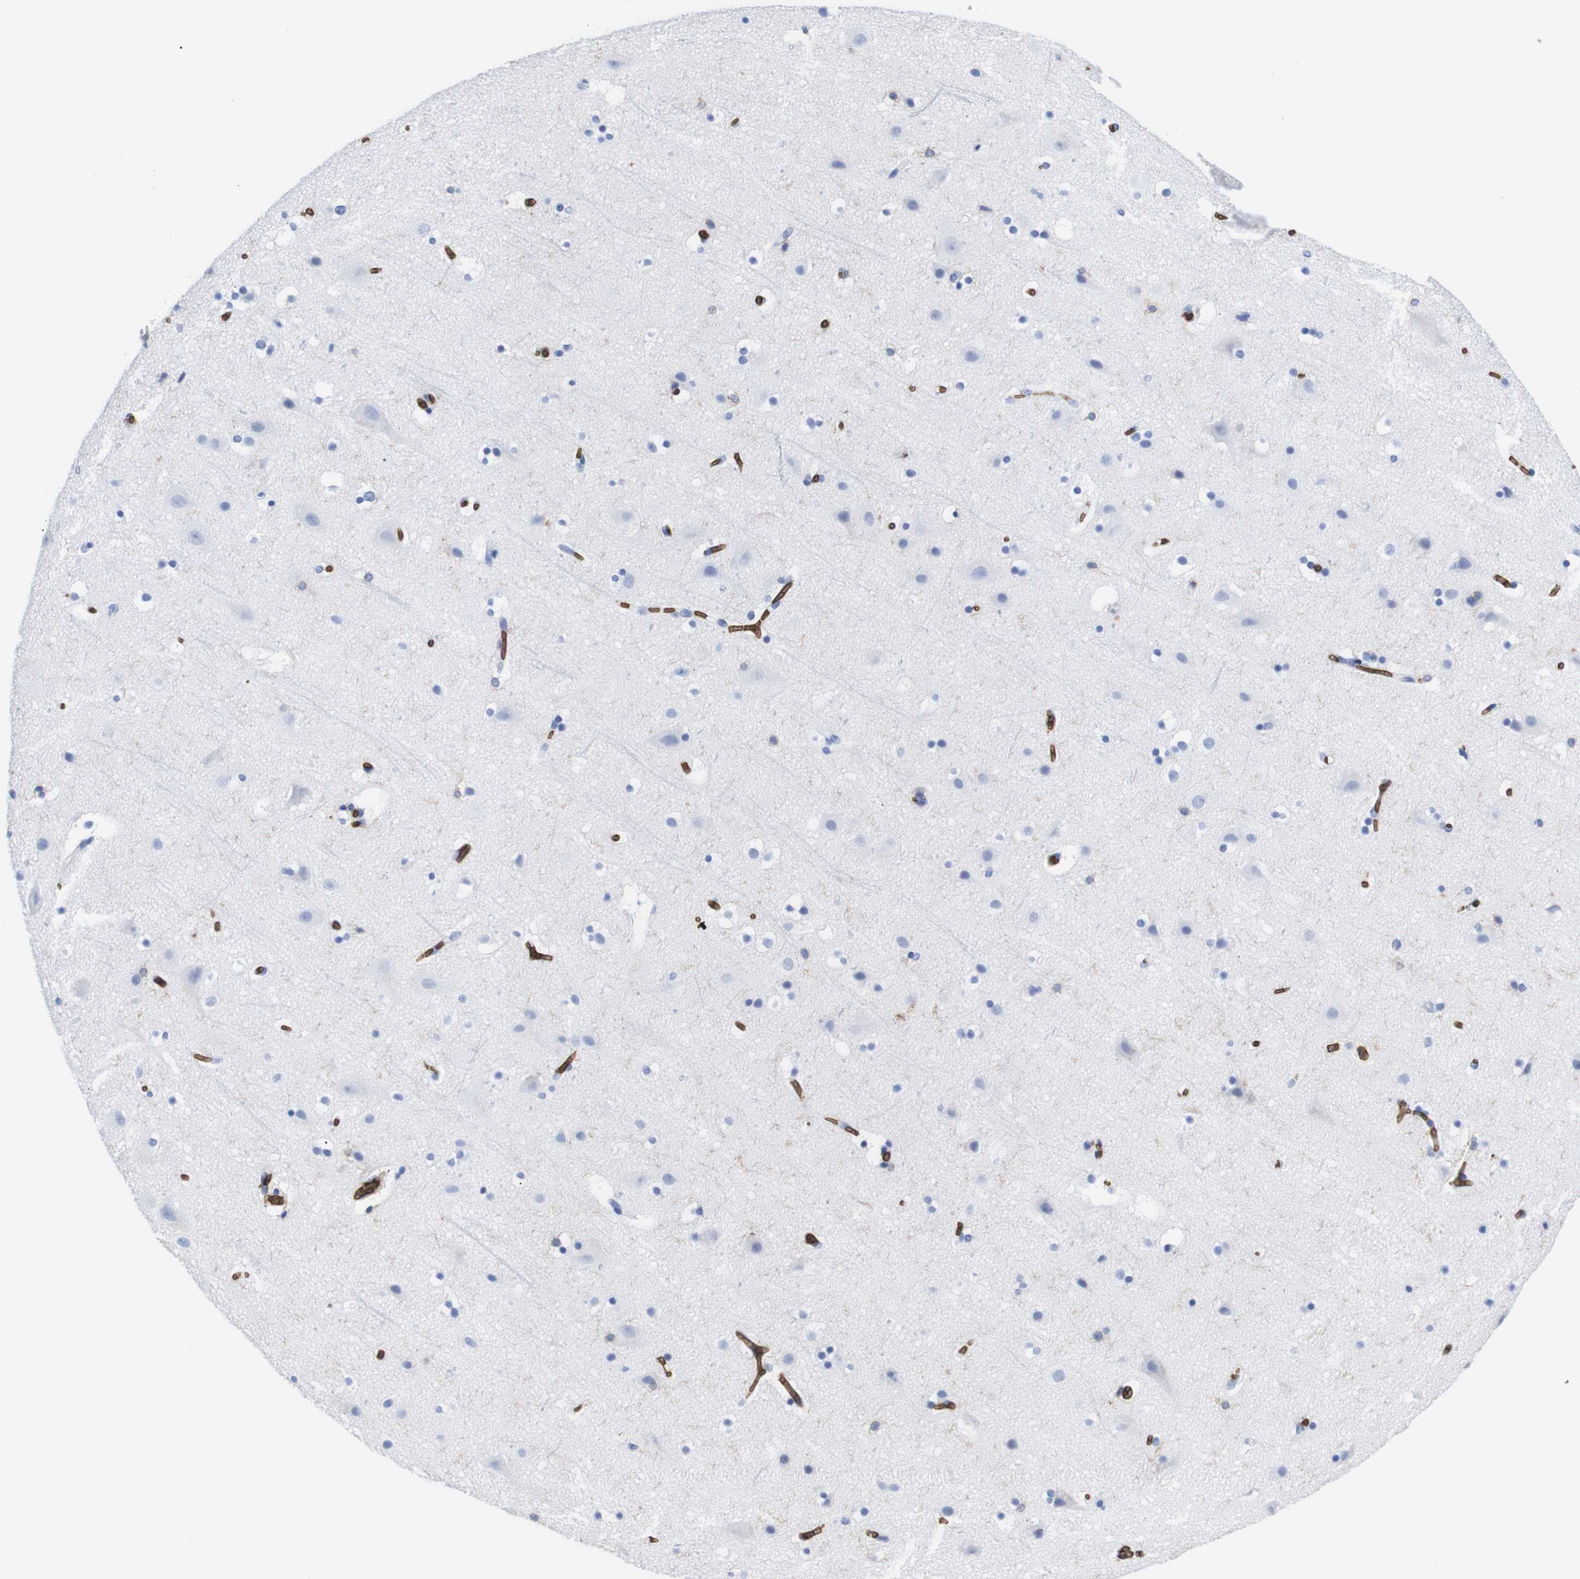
{"staining": {"intensity": "negative", "quantity": "none", "location": "none"}, "tissue": "cerebral cortex", "cell_type": "Endothelial cells", "image_type": "normal", "snomed": [{"axis": "morphology", "description": "Normal tissue, NOS"}, {"axis": "topography", "description": "Cerebral cortex"}], "caption": "Immunohistochemical staining of benign cerebral cortex reveals no significant staining in endothelial cells.", "gene": "S1PR2", "patient": {"sex": "male", "age": 45}}